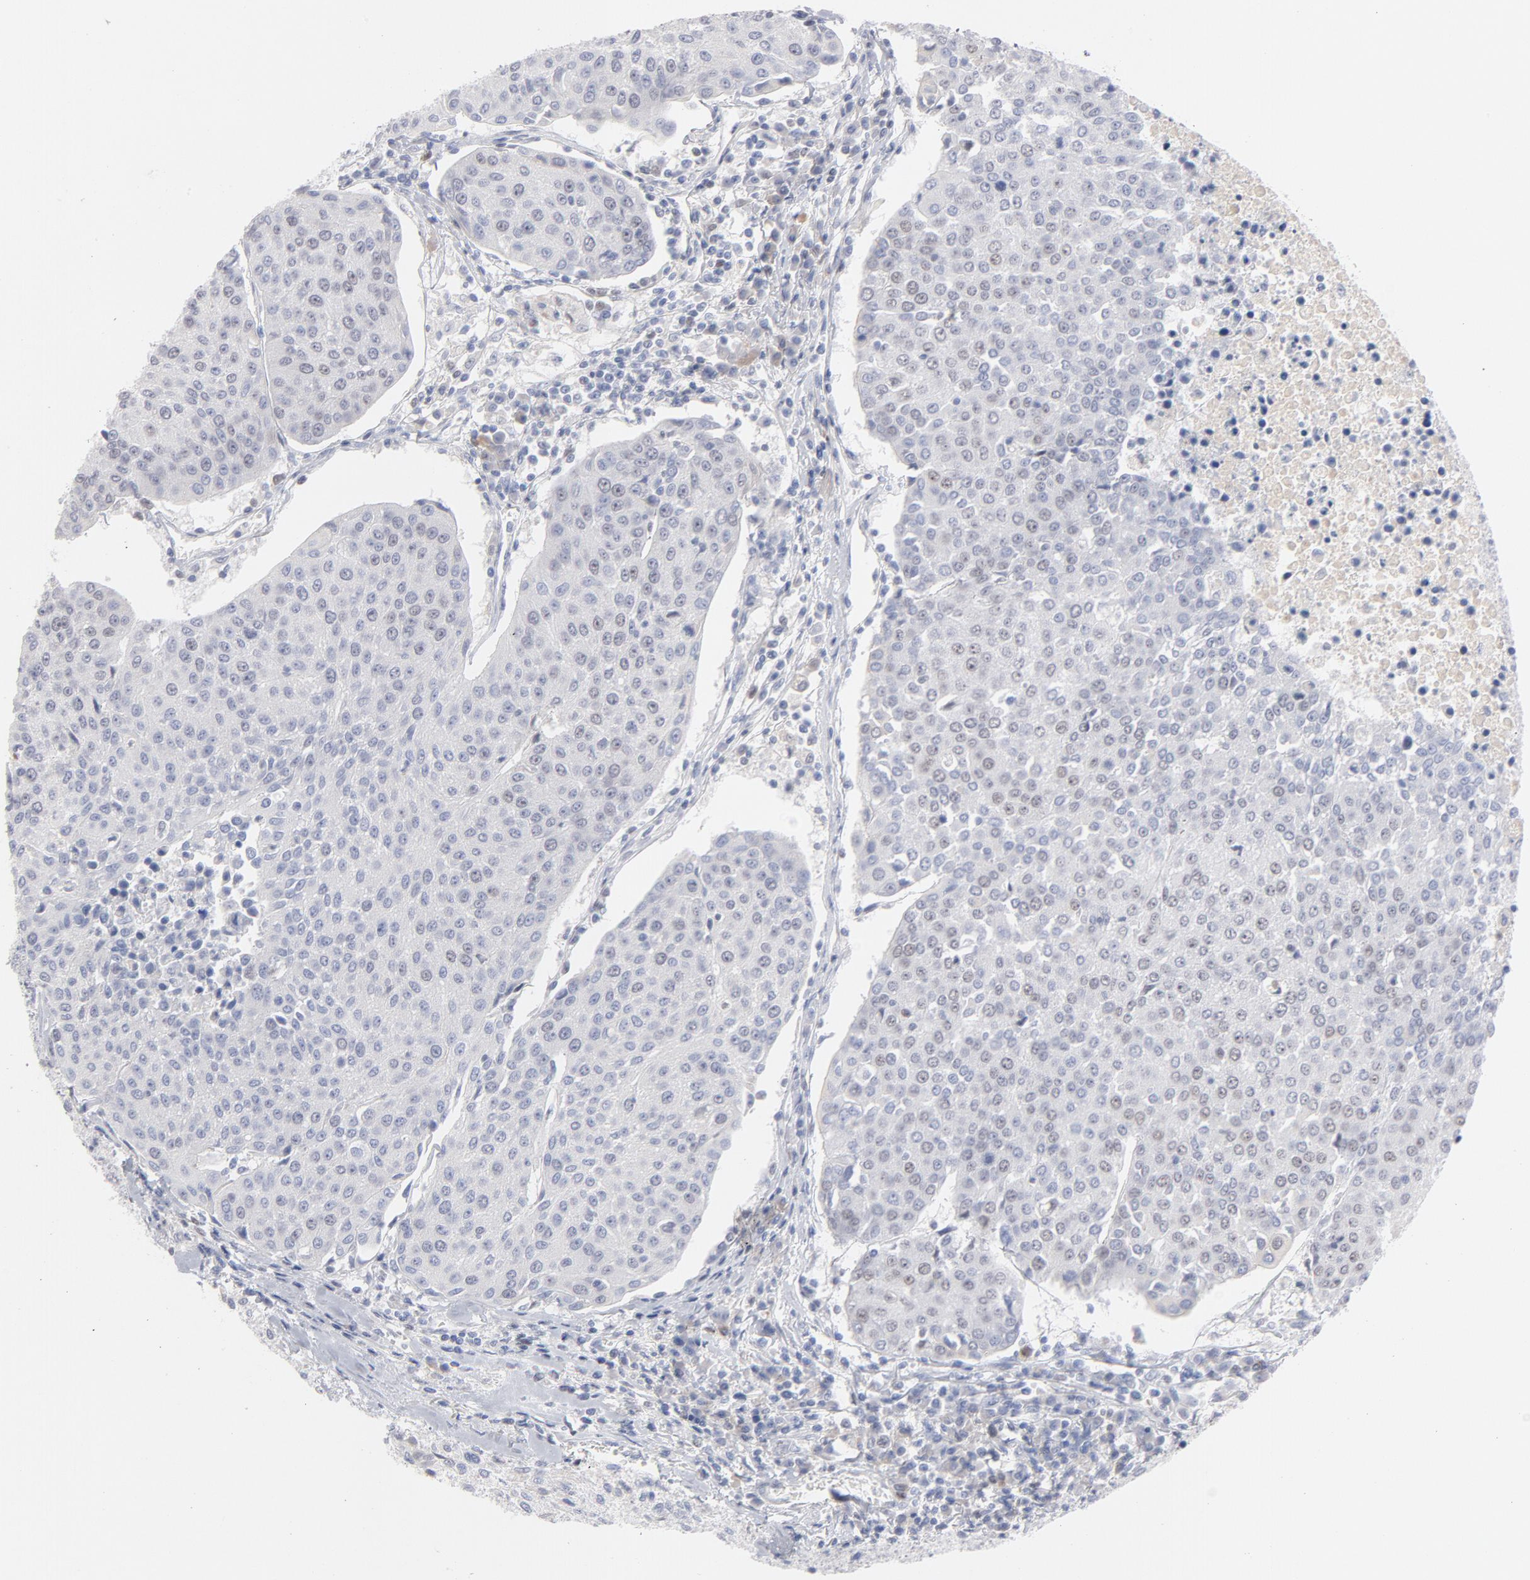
{"staining": {"intensity": "weak", "quantity": "25%-75%", "location": "nuclear"}, "tissue": "urothelial cancer", "cell_type": "Tumor cells", "image_type": "cancer", "snomed": [{"axis": "morphology", "description": "Urothelial carcinoma, High grade"}, {"axis": "topography", "description": "Urinary bladder"}], "caption": "The histopathology image displays staining of urothelial cancer, revealing weak nuclear protein expression (brown color) within tumor cells.", "gene": "MCM7", "patient": {"sex": "female", "age": 85}}